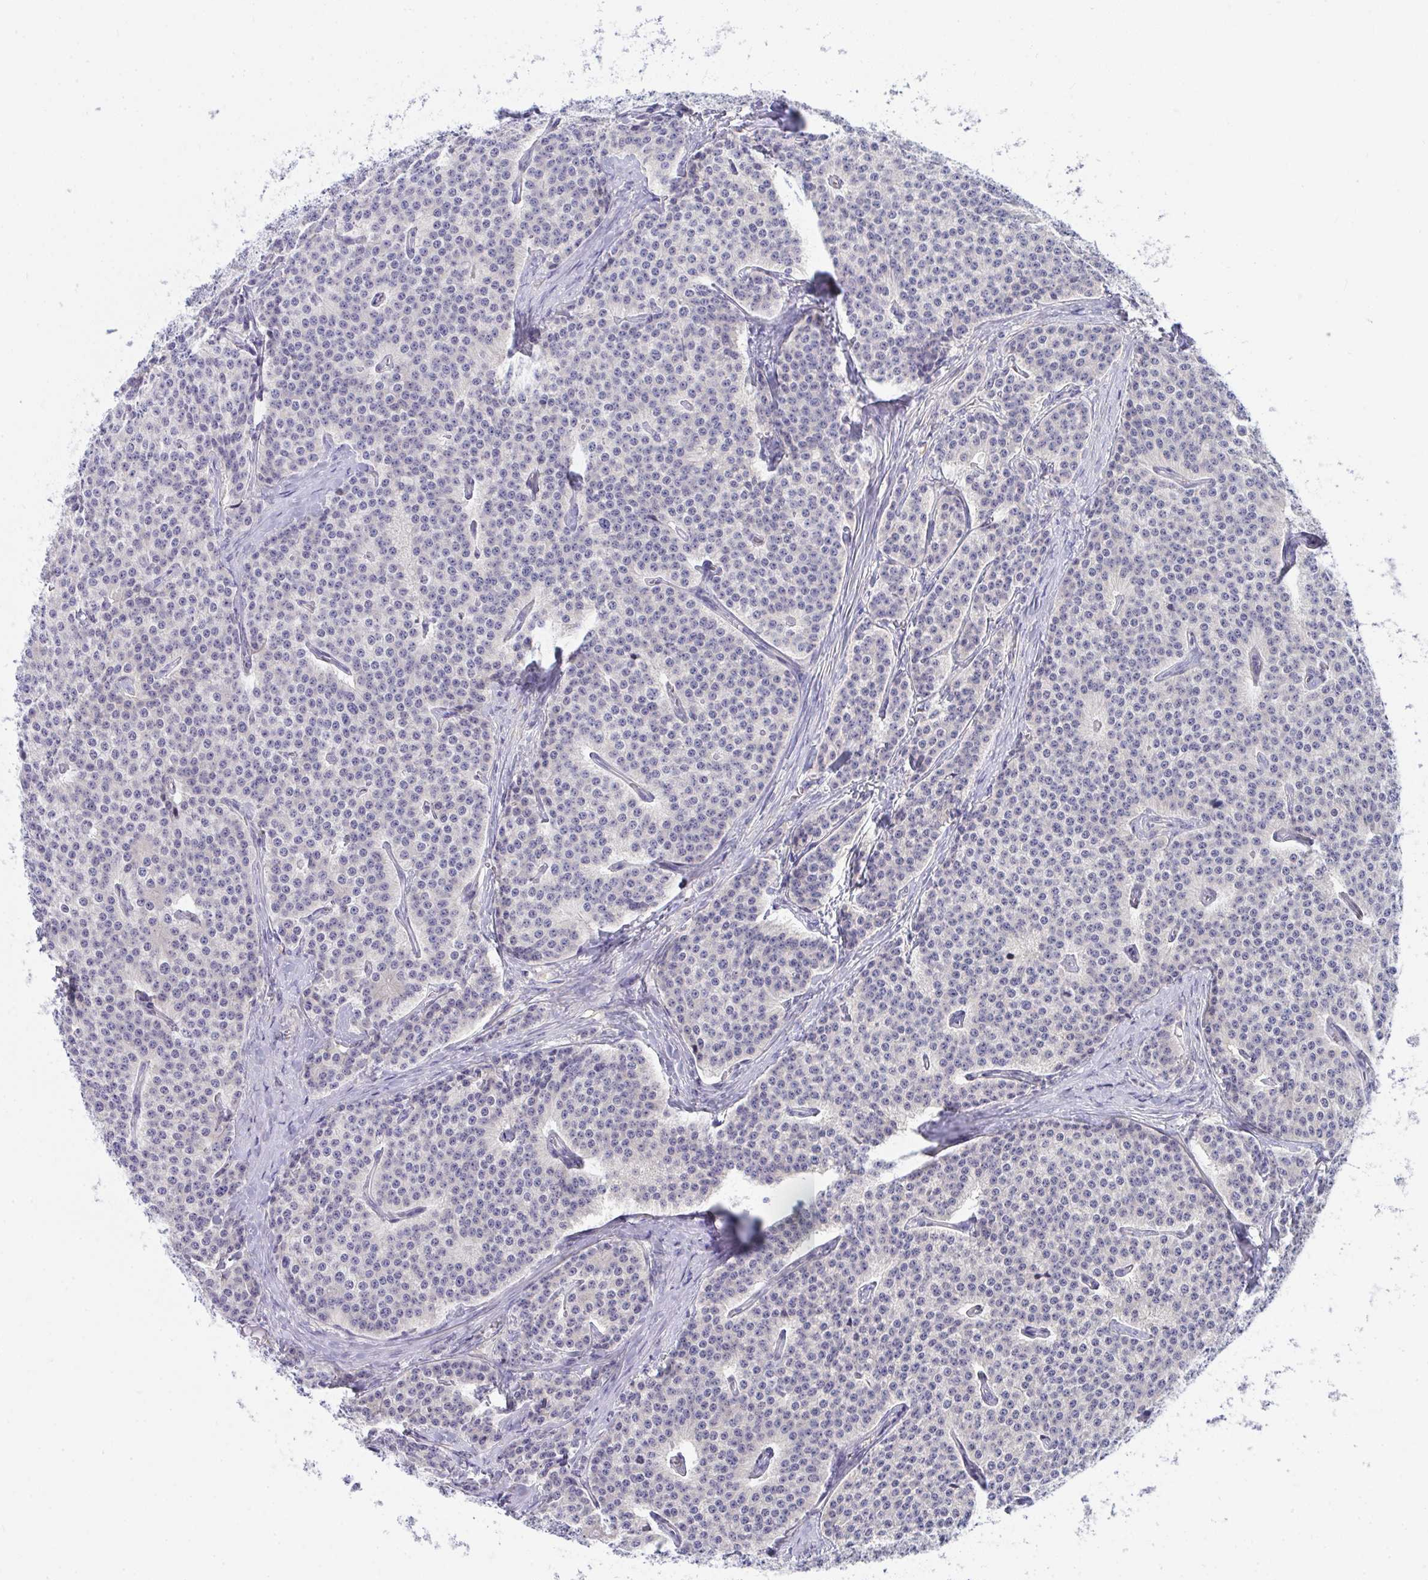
{"staining": {"intensity": "negative", "quantity": "none", "location": "none"}, "tissue": "carcinoid", "cell_type": "Tumor cells", "image_type": "cancer", "snomed": [{"axis": "morphology", "description": "Carcinoid, malignant, NOS"}, {"axis": "topography", "description": "Small intestine"}], "caption": "Immunohistochemistry of carcinoid reveals no staining in tumor cells.", "gene": "CENPQ", "patient": {"sex": "female", "age": 64}}